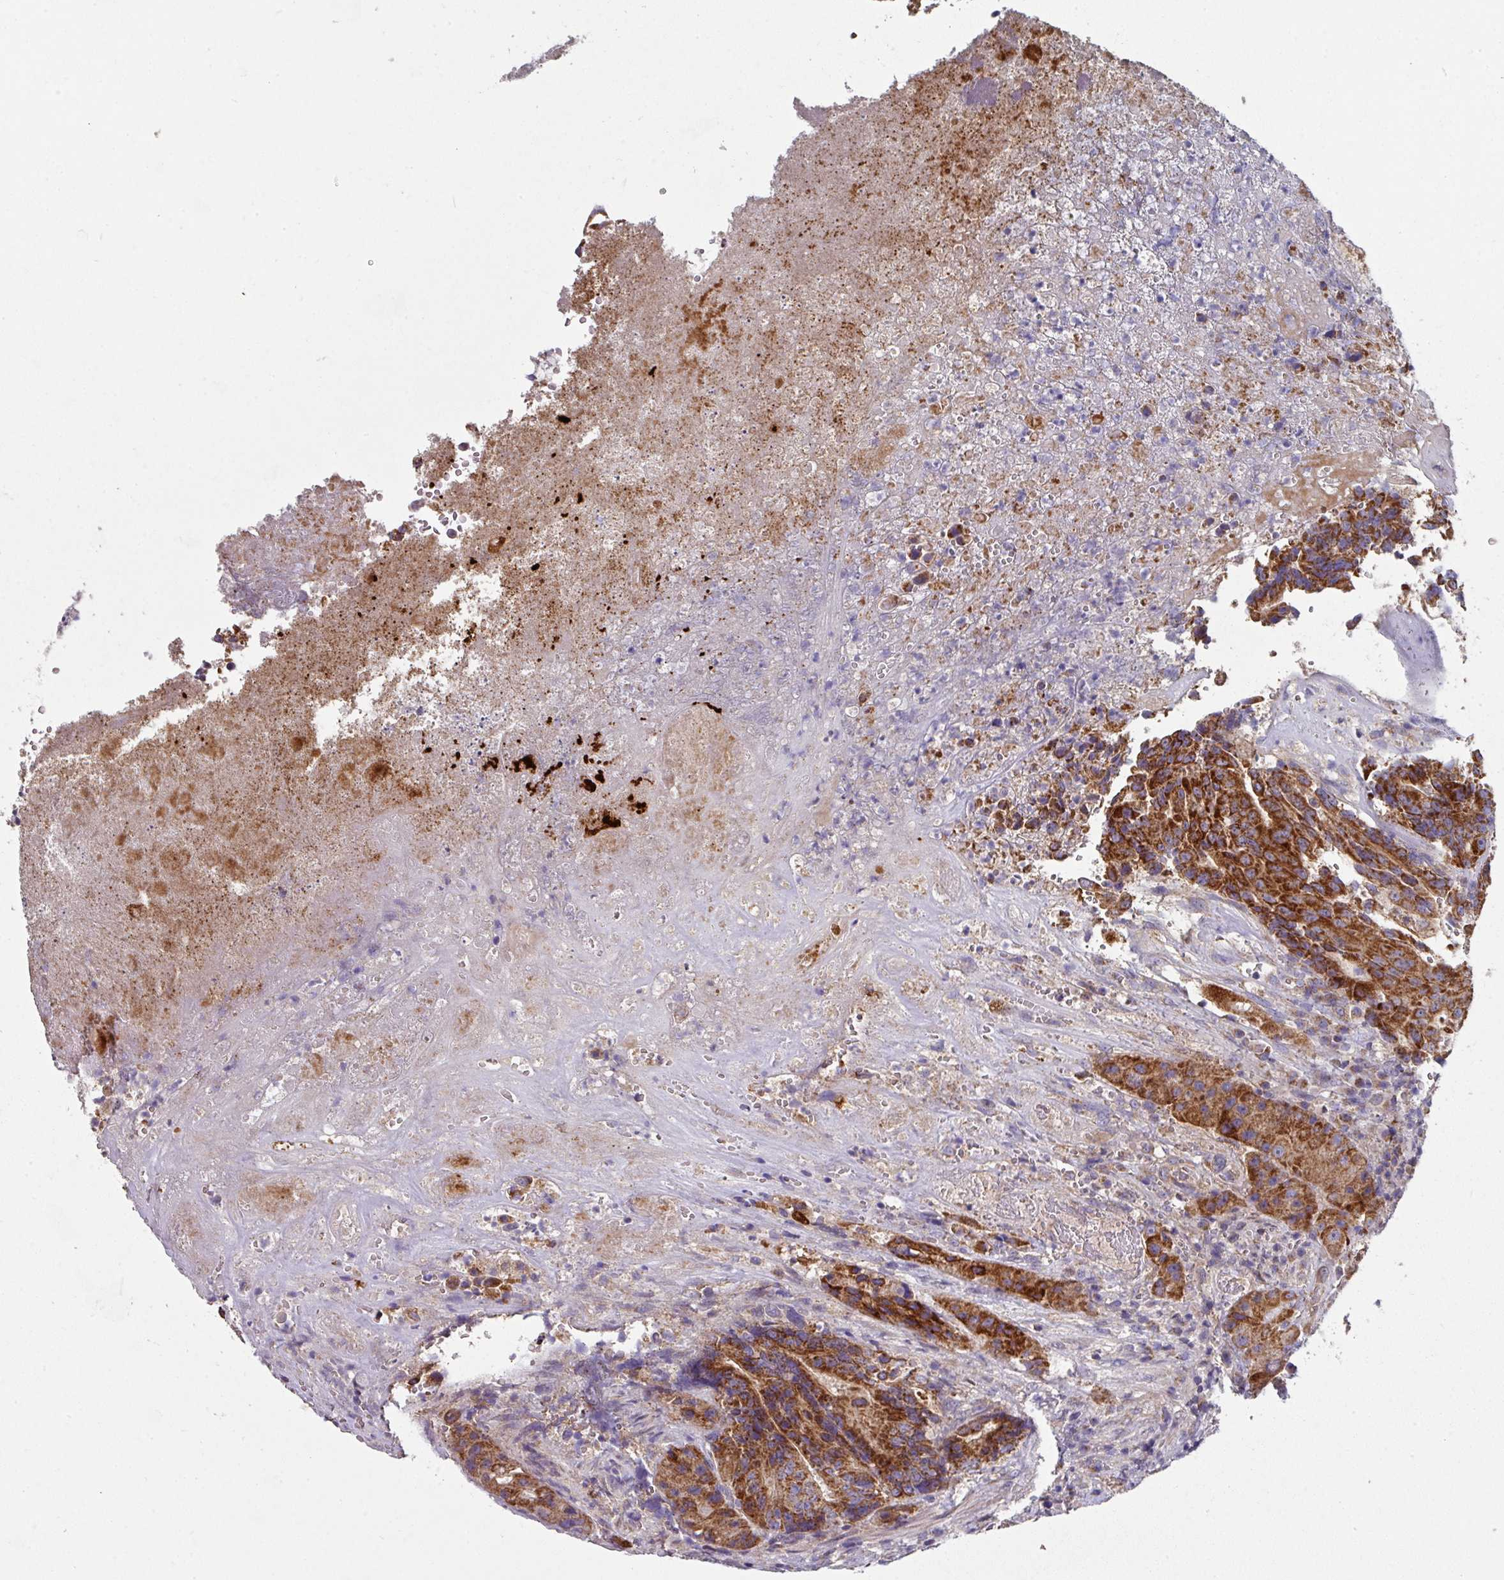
{"staining": {"intensity": "strong", "quantity": ">75%", "location": "cytoplasmic/membranous"}, "tissue": "colorectal cancer", "cell_type": "Tumor cells", "image_type": "cancer", "snomed": [{"axis": "morphology", "description": "Adenocarcinoma, NOS"}, {"axis": "topography", "description": "Rectum"}], "caption": "The immunohistochemical stain labels strong cytoplasmic/membranous expression in tumor cells of colorectal cancer (adenocarcinoma) tissue.", "gene": "DCAF12L2", "patient": {"sex": "male", "age": 69}}